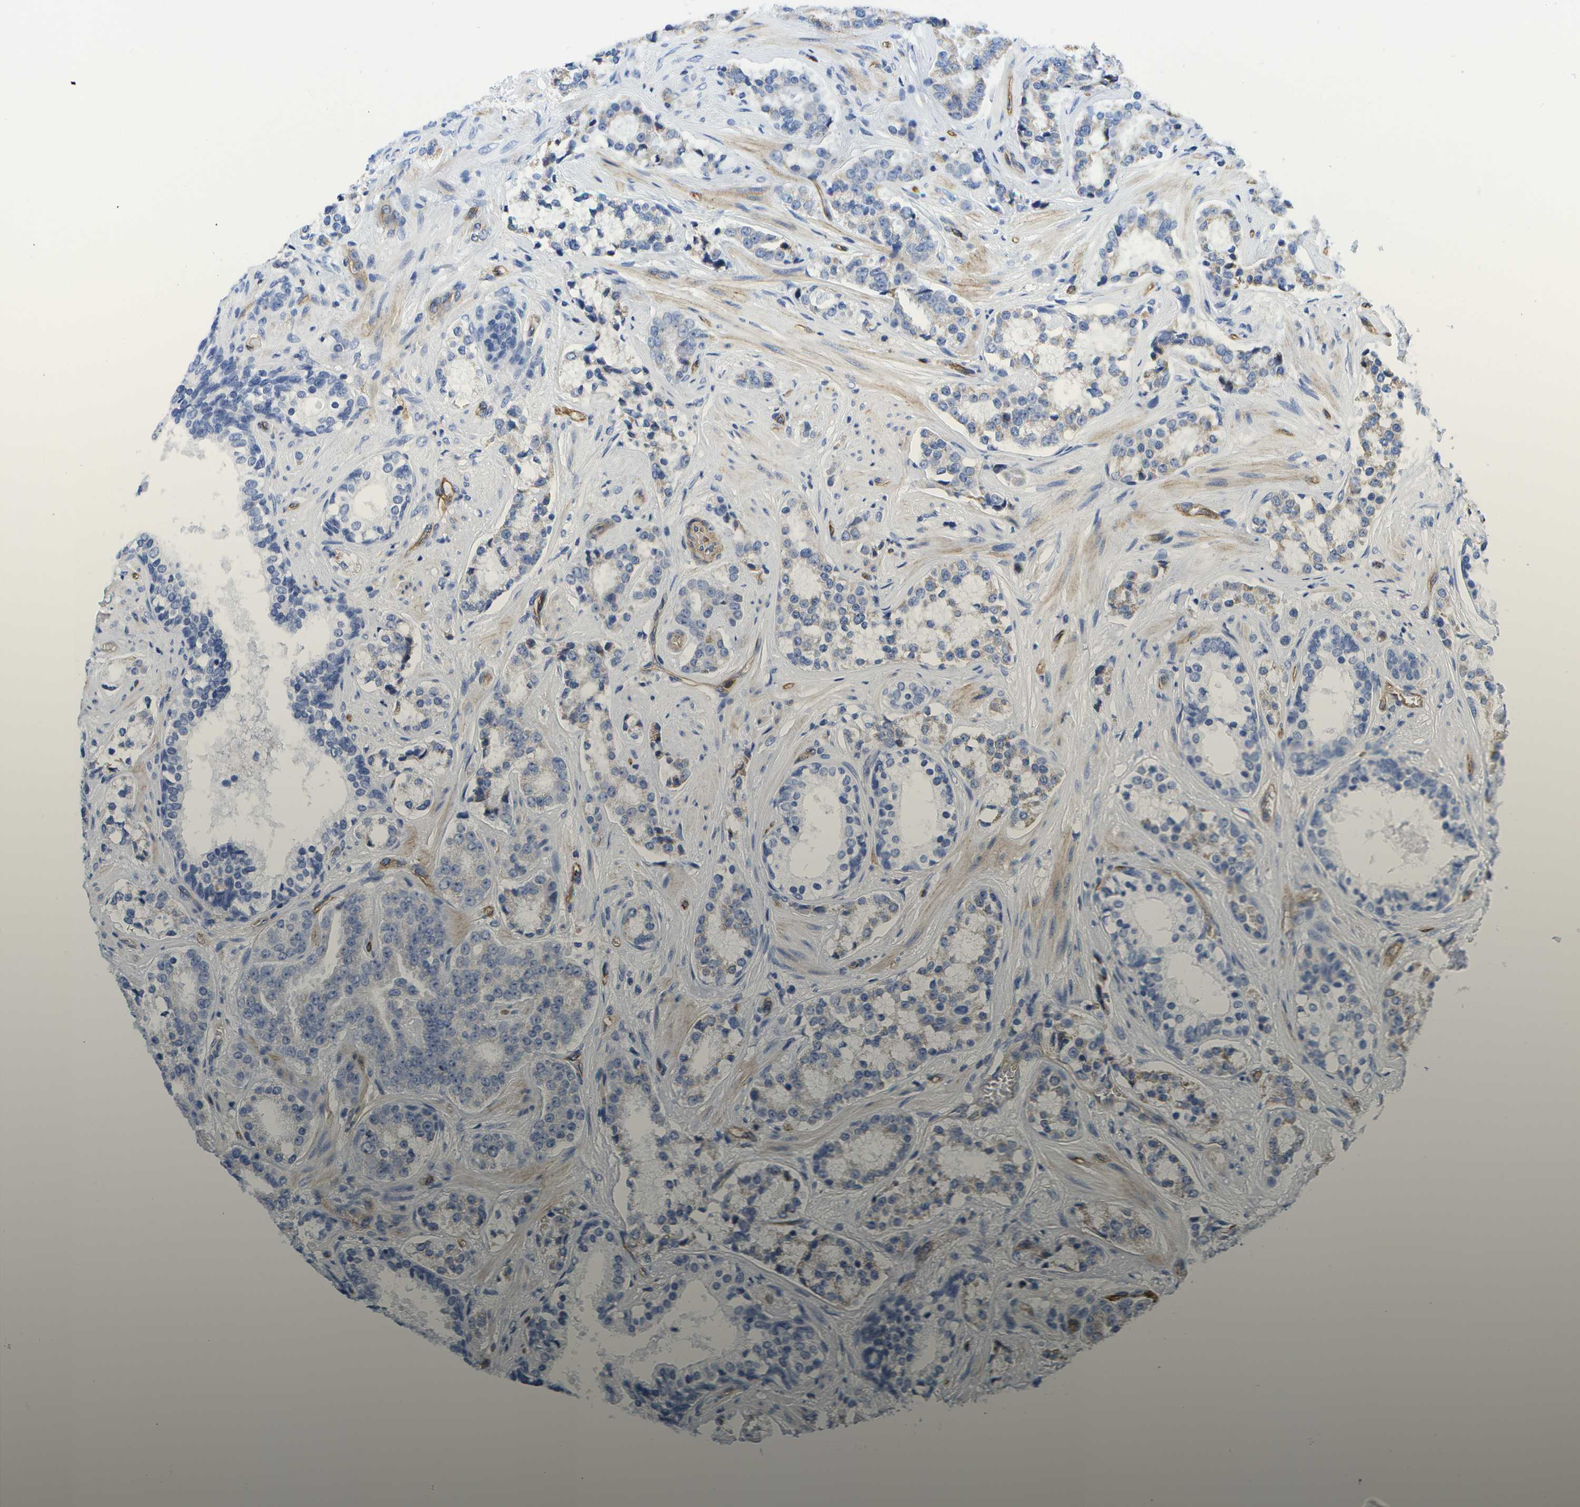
{"staining": {"intensity": "weak", "quantity": "<25%", "location": "cytoplasmic/membranous"}, "tissue": "prostate cancer", "cell_type": "Tumor cells", "image_type": "cancer", "snomed": [{"axis": "morphology", "description": "Adenocarcinoma, High grade"}, {"axis": "topography", "description": "Prostate"}], "caption": "An IHC micrograph of prostate cancer is shown. There is no staining in tumor cells of prostate cancer. Nuclei are stained in blue.", "gene": "DYSF", "patient": {"sex": "male", "age": 60}}